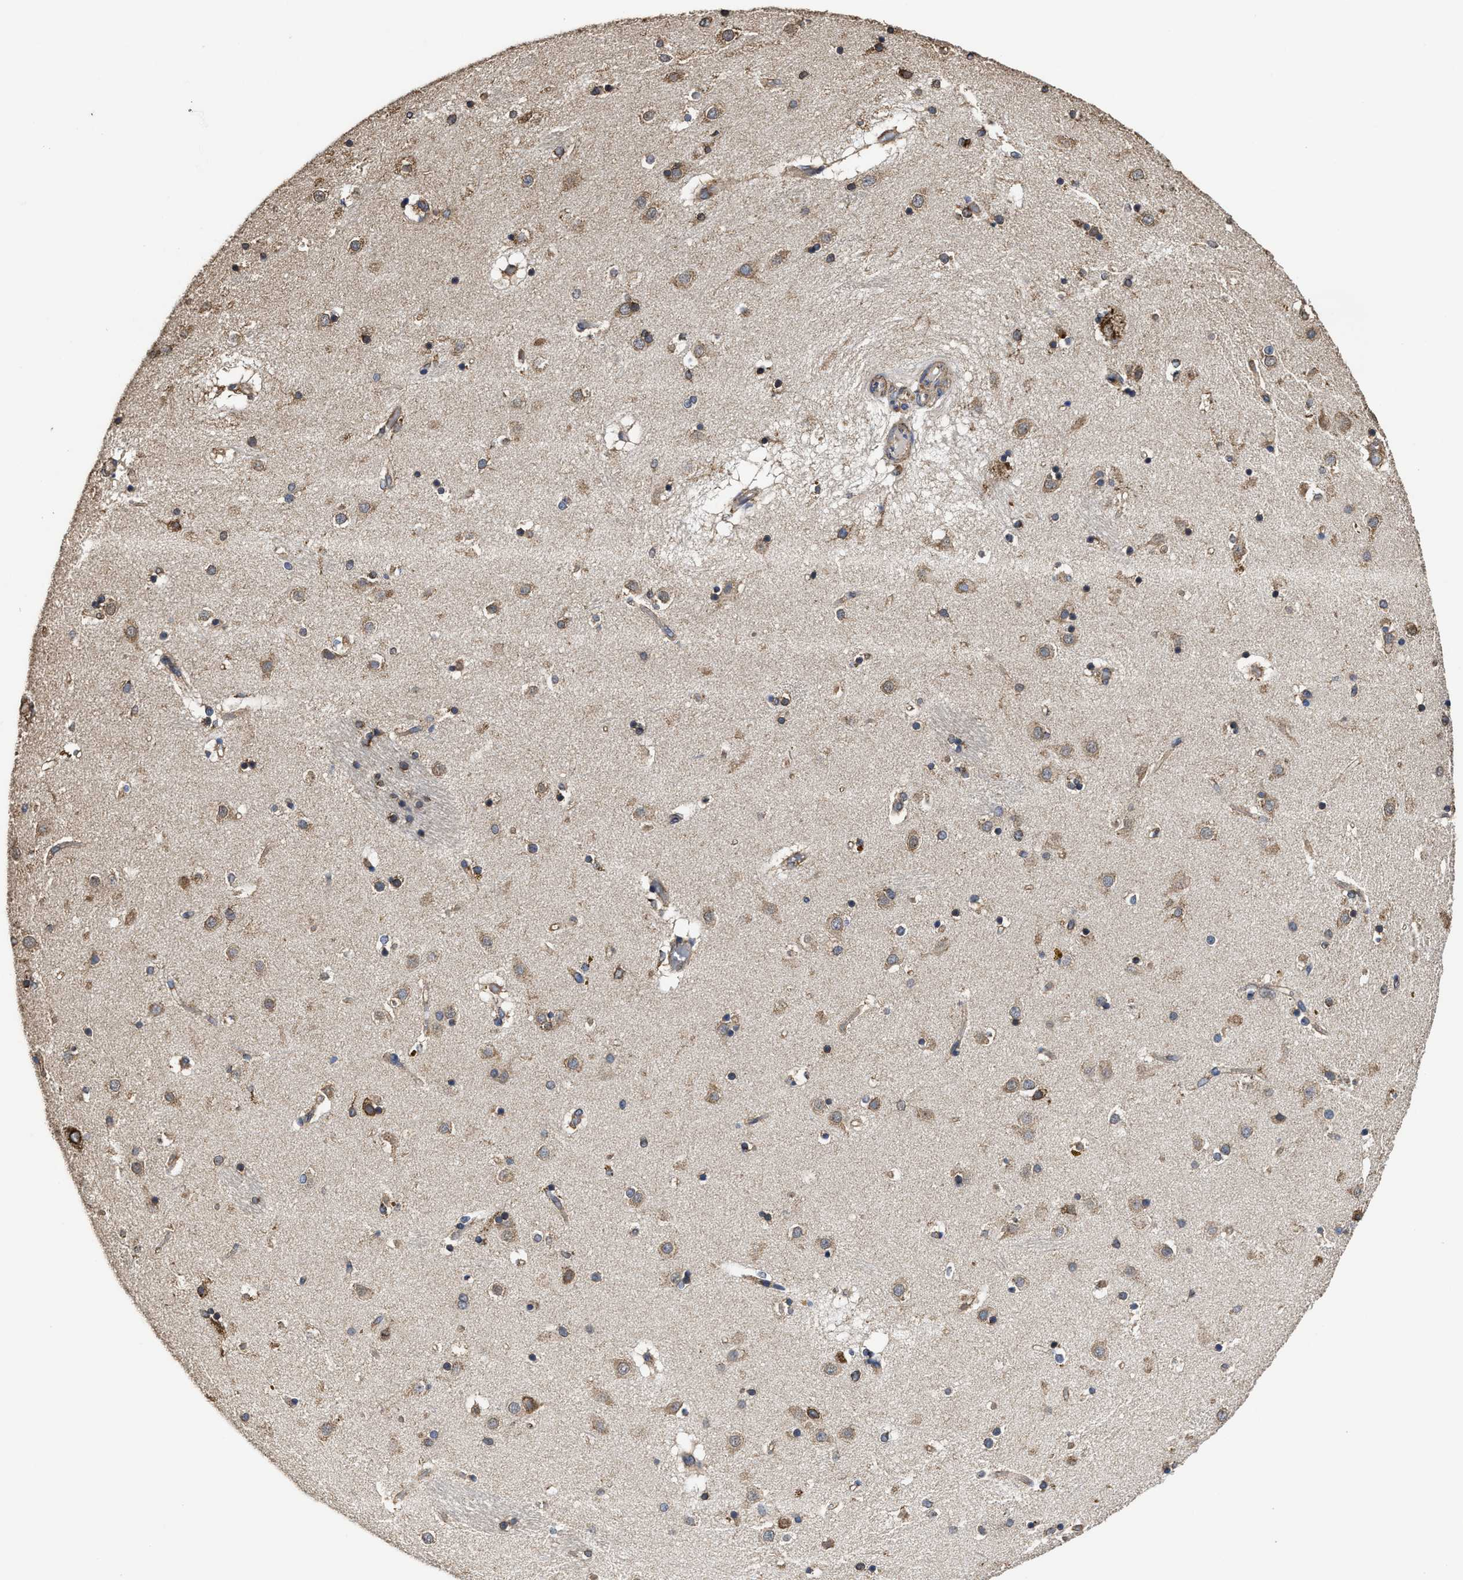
{"staining": {"intensity": "moderate", "quantity": "25%-75%", "location": "cytoplasmic/membranous"}, "tissue": "caudate", "cell_type": "Glial cells", "image_type": "normal", "snomed": [{"axis": "morphology", "description": "Normal tissue, NOS"}, {"axis": "topography", "description": "Lateral ventricle wall"}], "caption": "Protein analysis of normal caudate displays moderate cytoplasmic/membranous expression in approximately 25%-75% of glial cells. The protein is stained brown, and the nuclei are stained in blue (DAB IHC with brightfield microscopy, high magnification).", "gene": "SFXN4", "patient": {"sex": "male", "age": 70}}